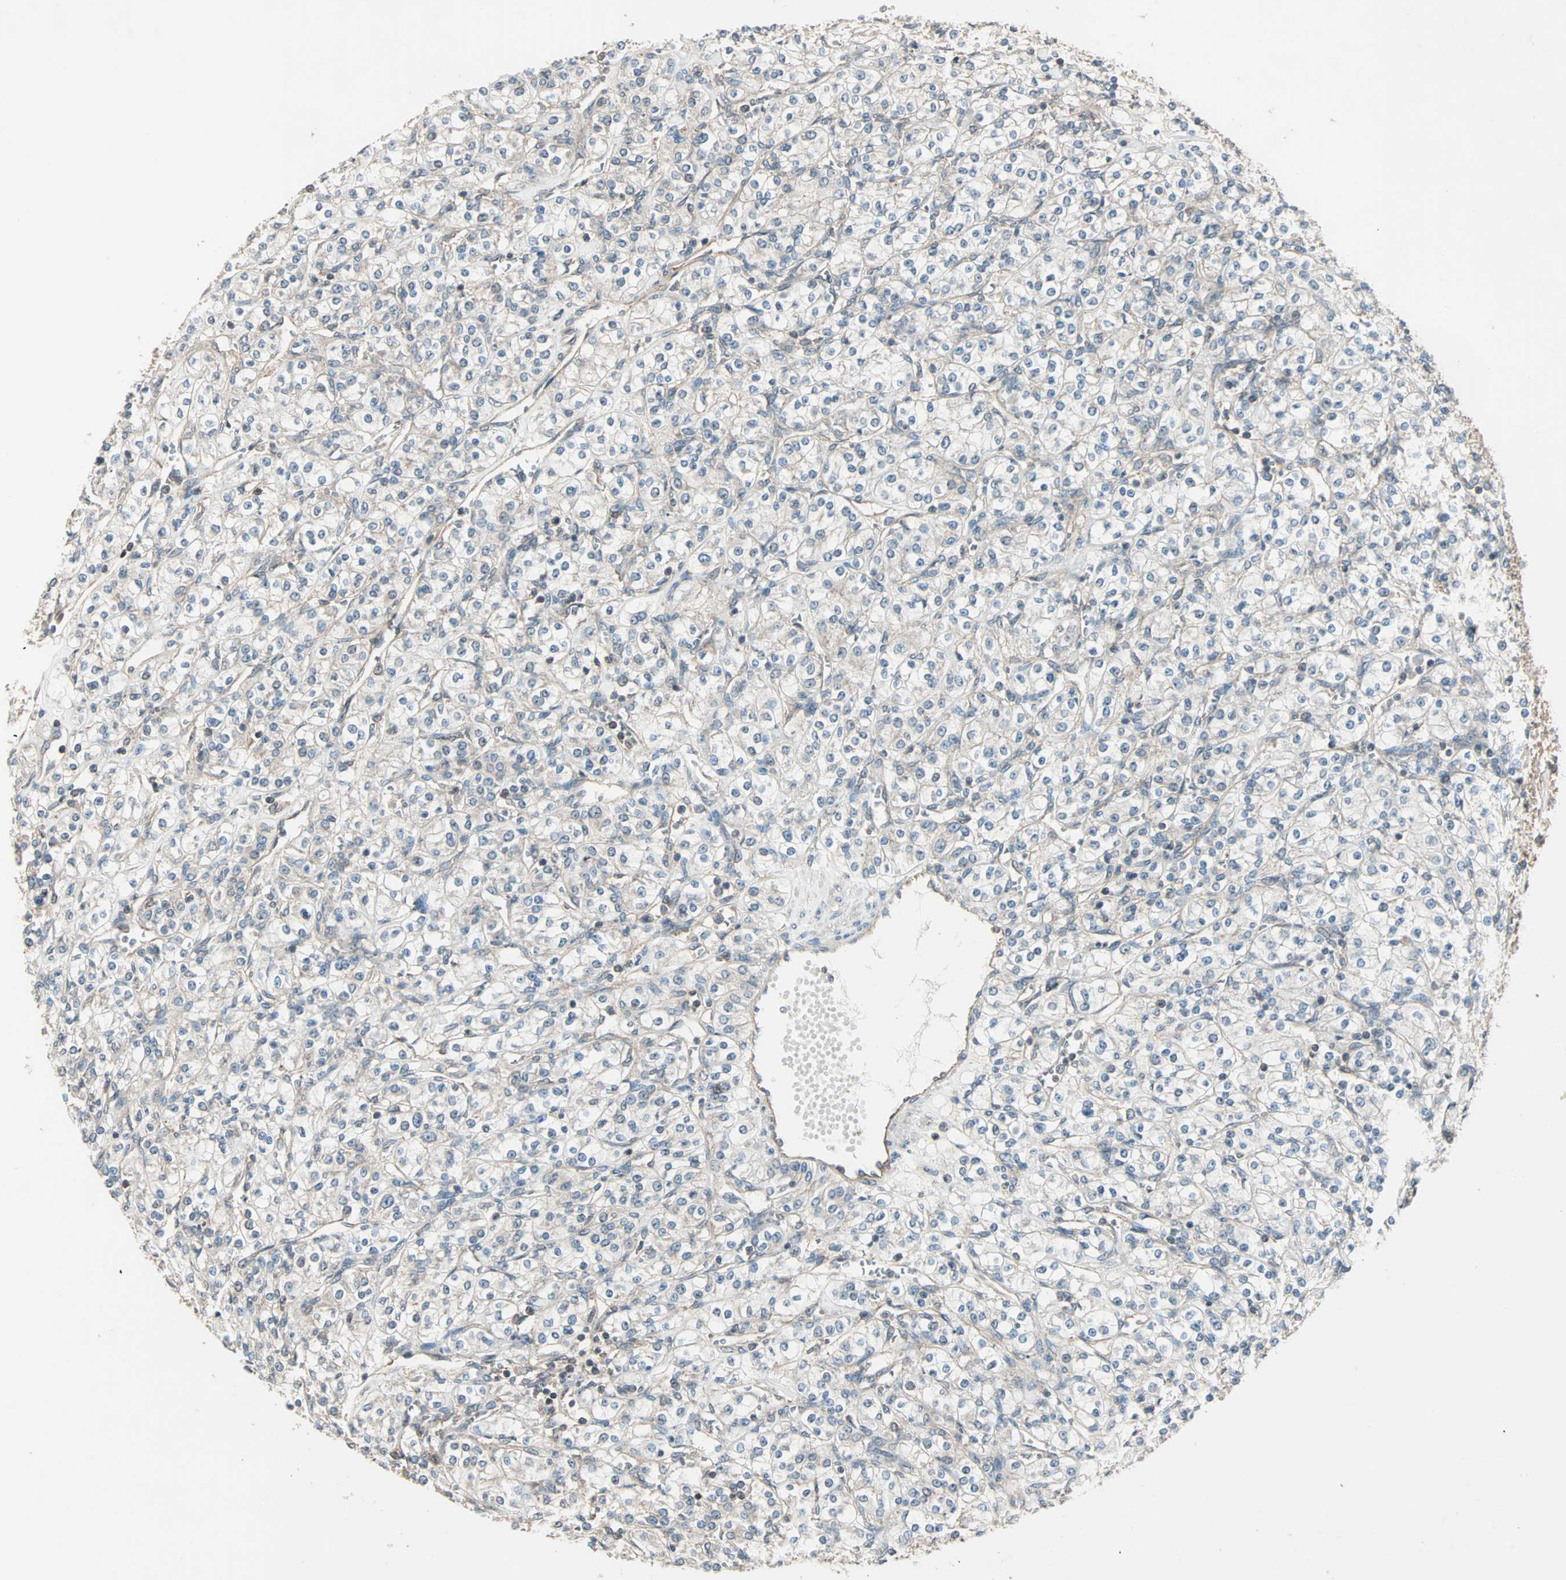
{"staining": {"intensity": "negative", "quantity": "none", "location": "none"}, "tissue": "renal cancer", "cell_type": "Tumor cells", "image_type": "cancer", "snomed": [{"axis": "morphology", "description": "Adenocarcinoma, NOS"}, {"axis": "topography", "description": "Kidney"}], "caption": "High magnification brightfield microscopy of renal adenocarcinoma stained with DAB (brown) and counterstained with hematoxylin (blue): tumor cells show no significant positivity.", "gene": "MAP3K21", "patient": {"sex": "male", "age": 77}}